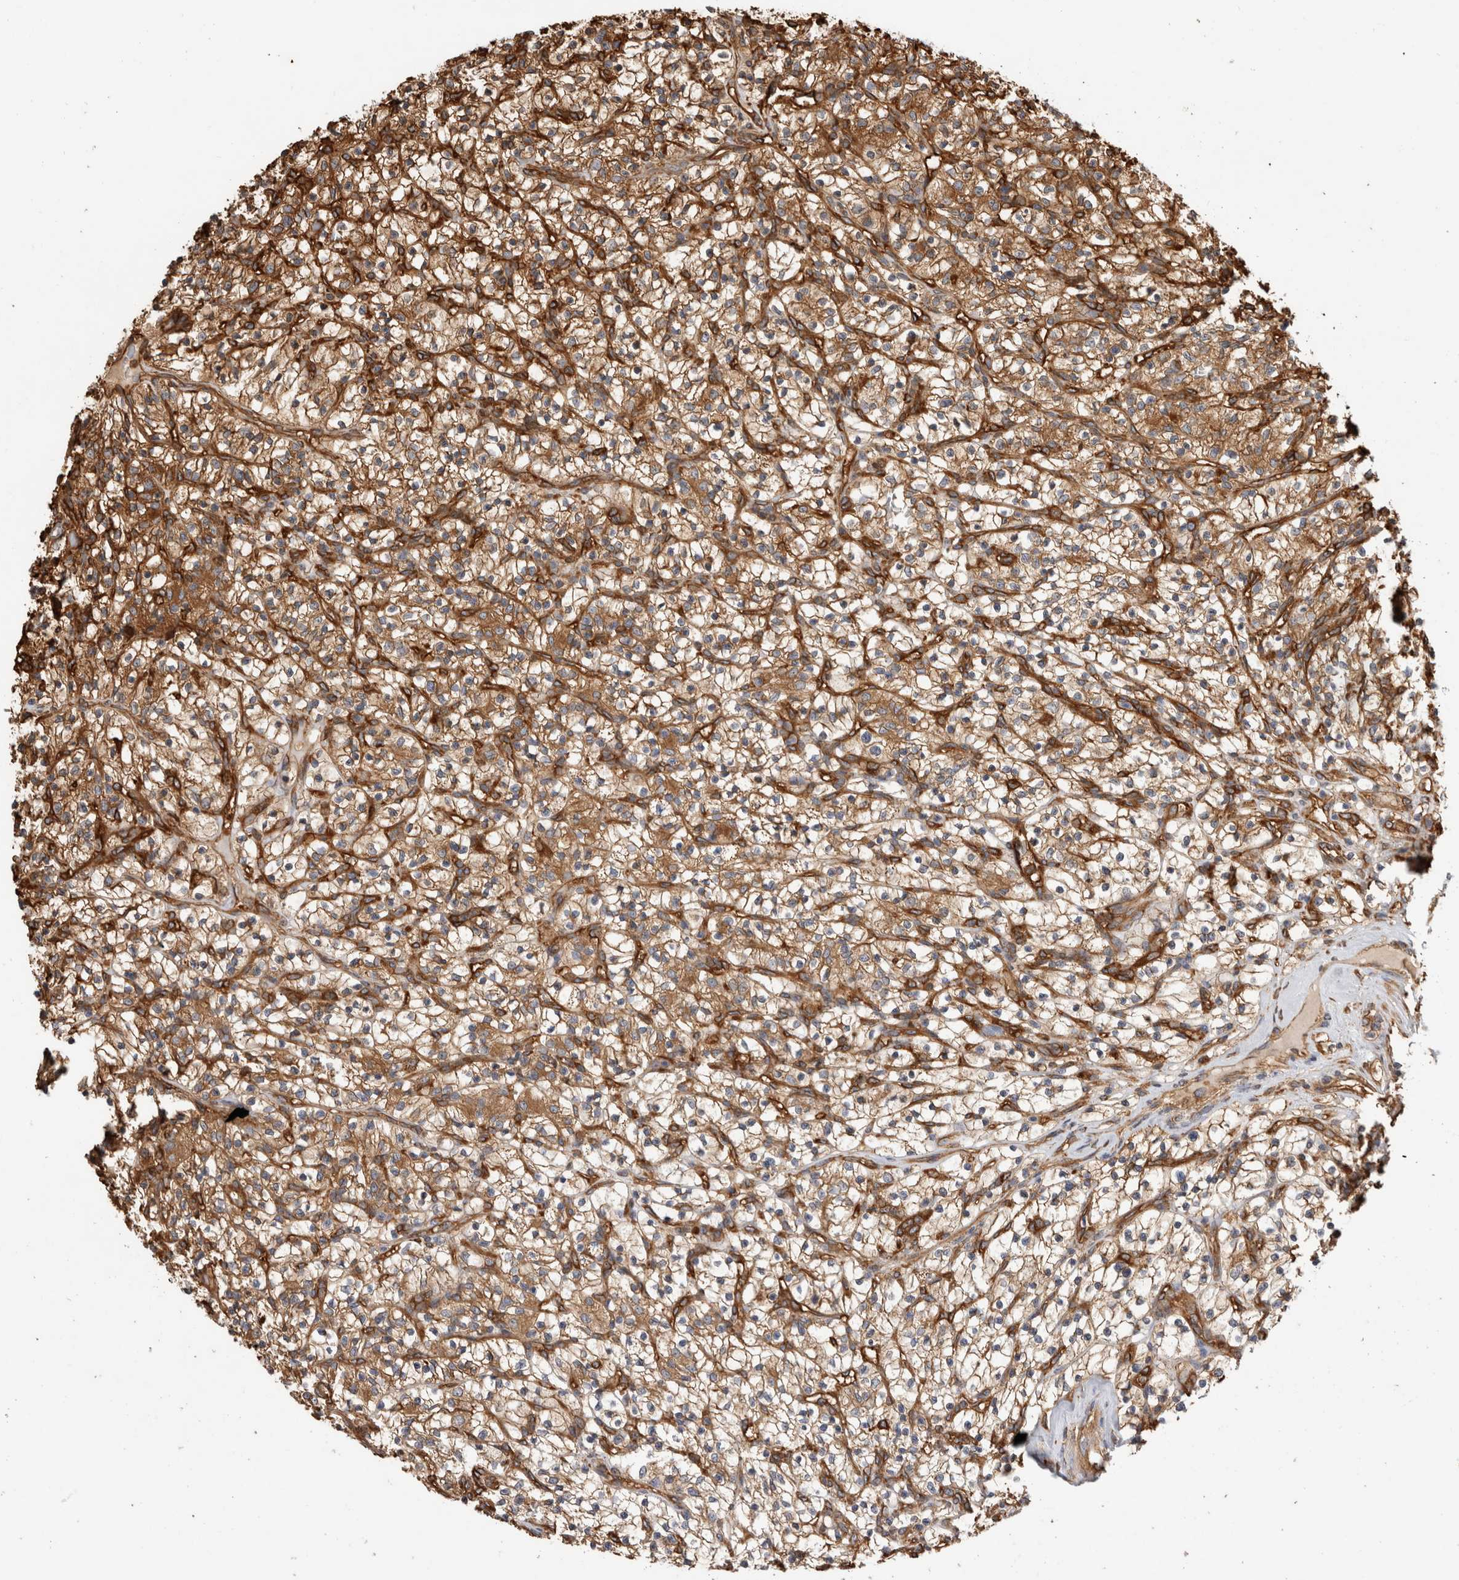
{"staining": {"intensity": "moderate", "quantity": ">75%", "location": "cytoplasmic/membranous"}, "tissue": "renal cancer", "cell_type": "Tumor cells", "image_type": "cancer", "snomed": [{"axis": "morphology", "description": "Adenocarcinoma, NOS"}, {"axis": "topography", "description": "Kidney"}], "caption": "Moderate cytoplasmic/membranous positivity for a protein is seen in about >75% of tumor cells of adenocarcinoma (renal) using IHC.", "gene": "ZNF397", "patient": {"sex": "female", "age": 57}}